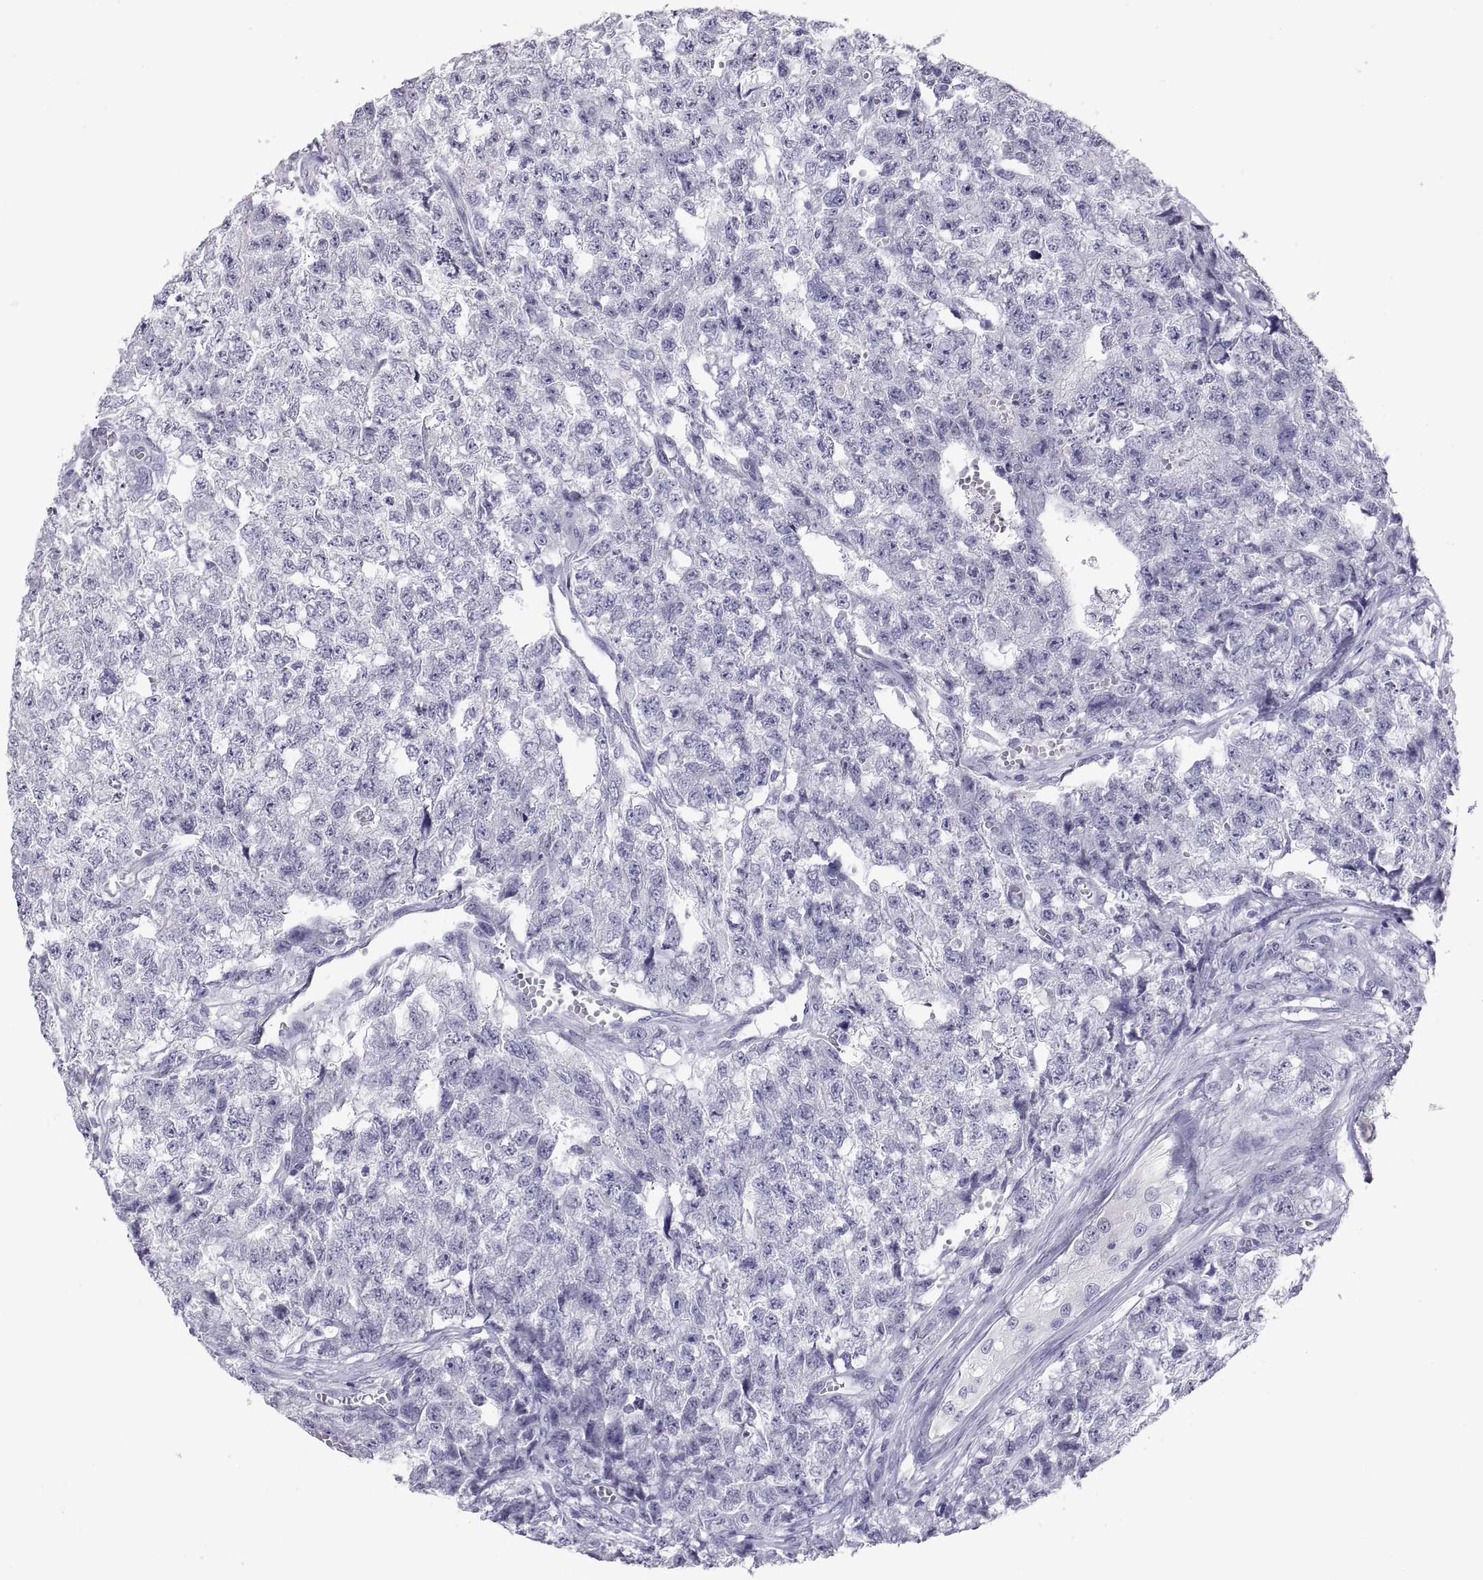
{"staining": {"intensity": "negative", "quantity": "none", "location": "none"}, "tissue": "testis cancer", "cell_type": "Tumor cells", "image_type": "cancer", "snomed": [{"axis": "morphology", "description": "Seminoma, NOS"}, {"axis": "morphology", "description": "Carcinoma, Embryonal, NOS"}, {"axis": "topography", "description": "Testis"}], "caption": "Immunohistochemical staining of human testis embryonal carcinoma demonstrates no significant expression in tumor cells.", "gene": "FAM170A", "patient": {"sex": "male", "age": 22}}